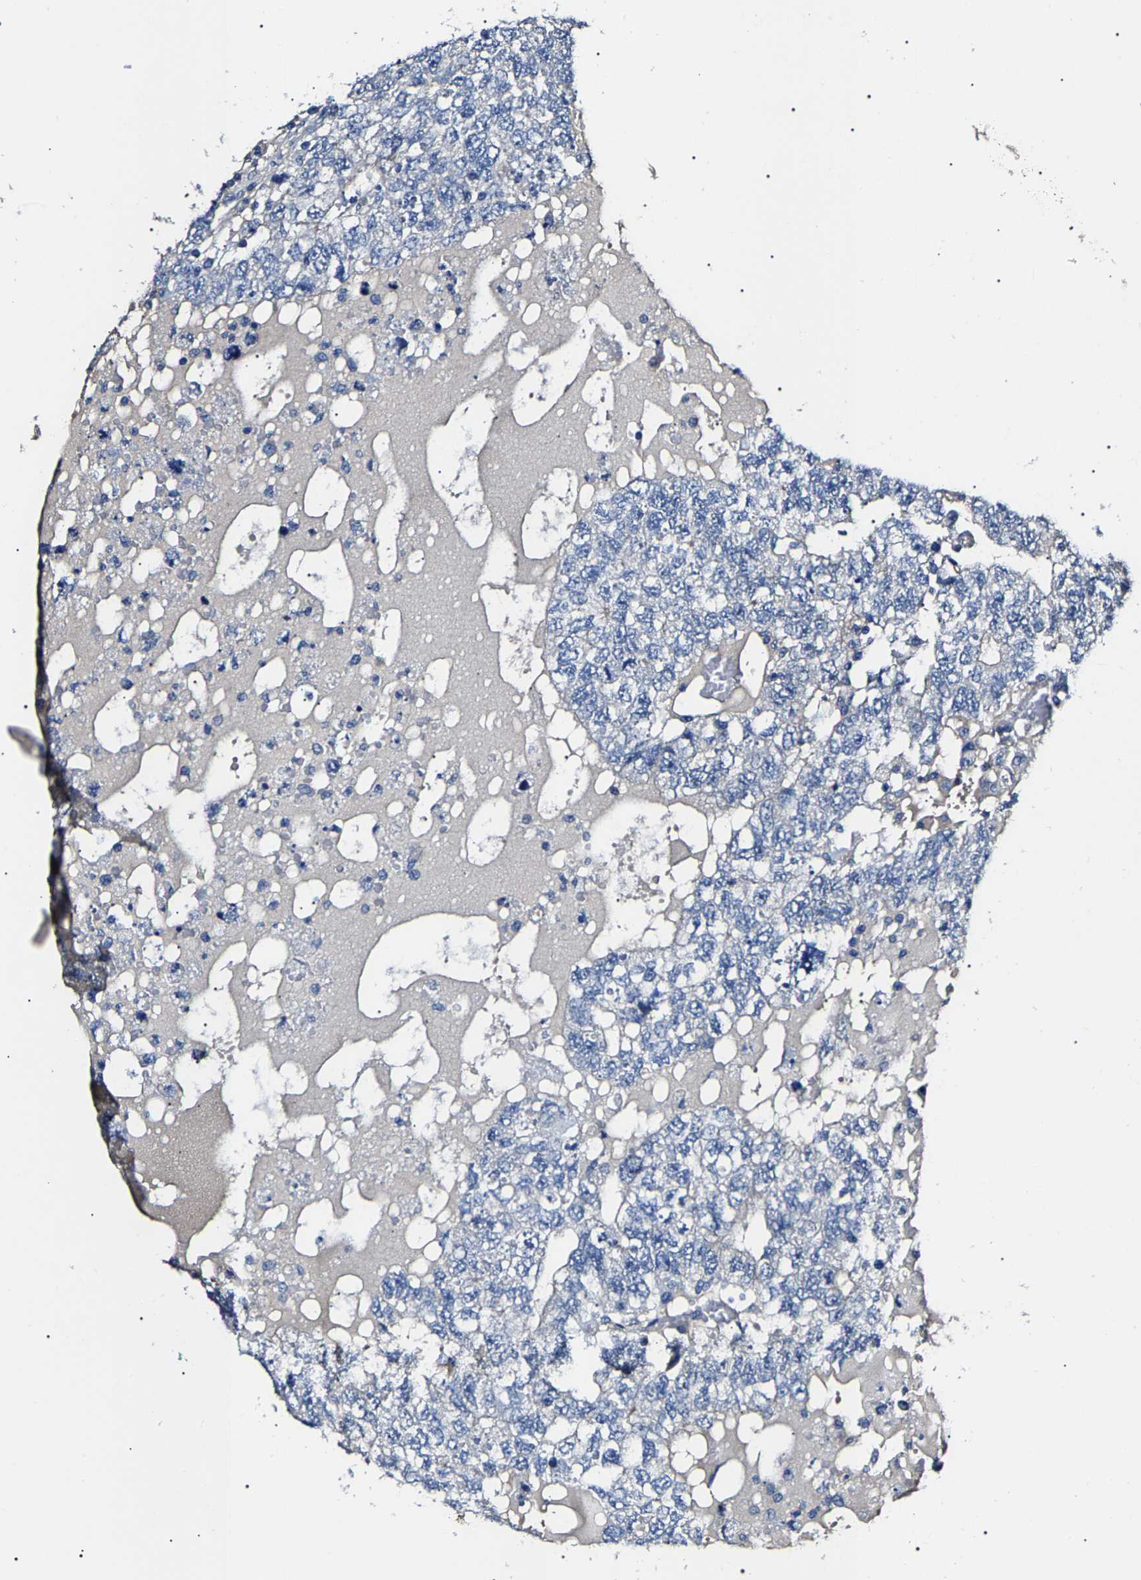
{"staining": {"intensity": "negative", "quantity": "none", "location": "none"}, "tissue": "testis cancer", "cell_type": "Tumor cells", "image_type": "cancer", "snomed": [{"axis": "morphology", "description": "Carcinoma, Embryonal, NOS"}, {"axis": "topography", "description": "Testis"}], "caption": "High magnification brightfield microscopy of testis embryonal carcinoma stained with DAB (brown) and counterstained with hematoxylin (blue): tumor cells show no significant staining.", "gene": "KLHL42", "patient": {"sex": "male", "age": 36}}